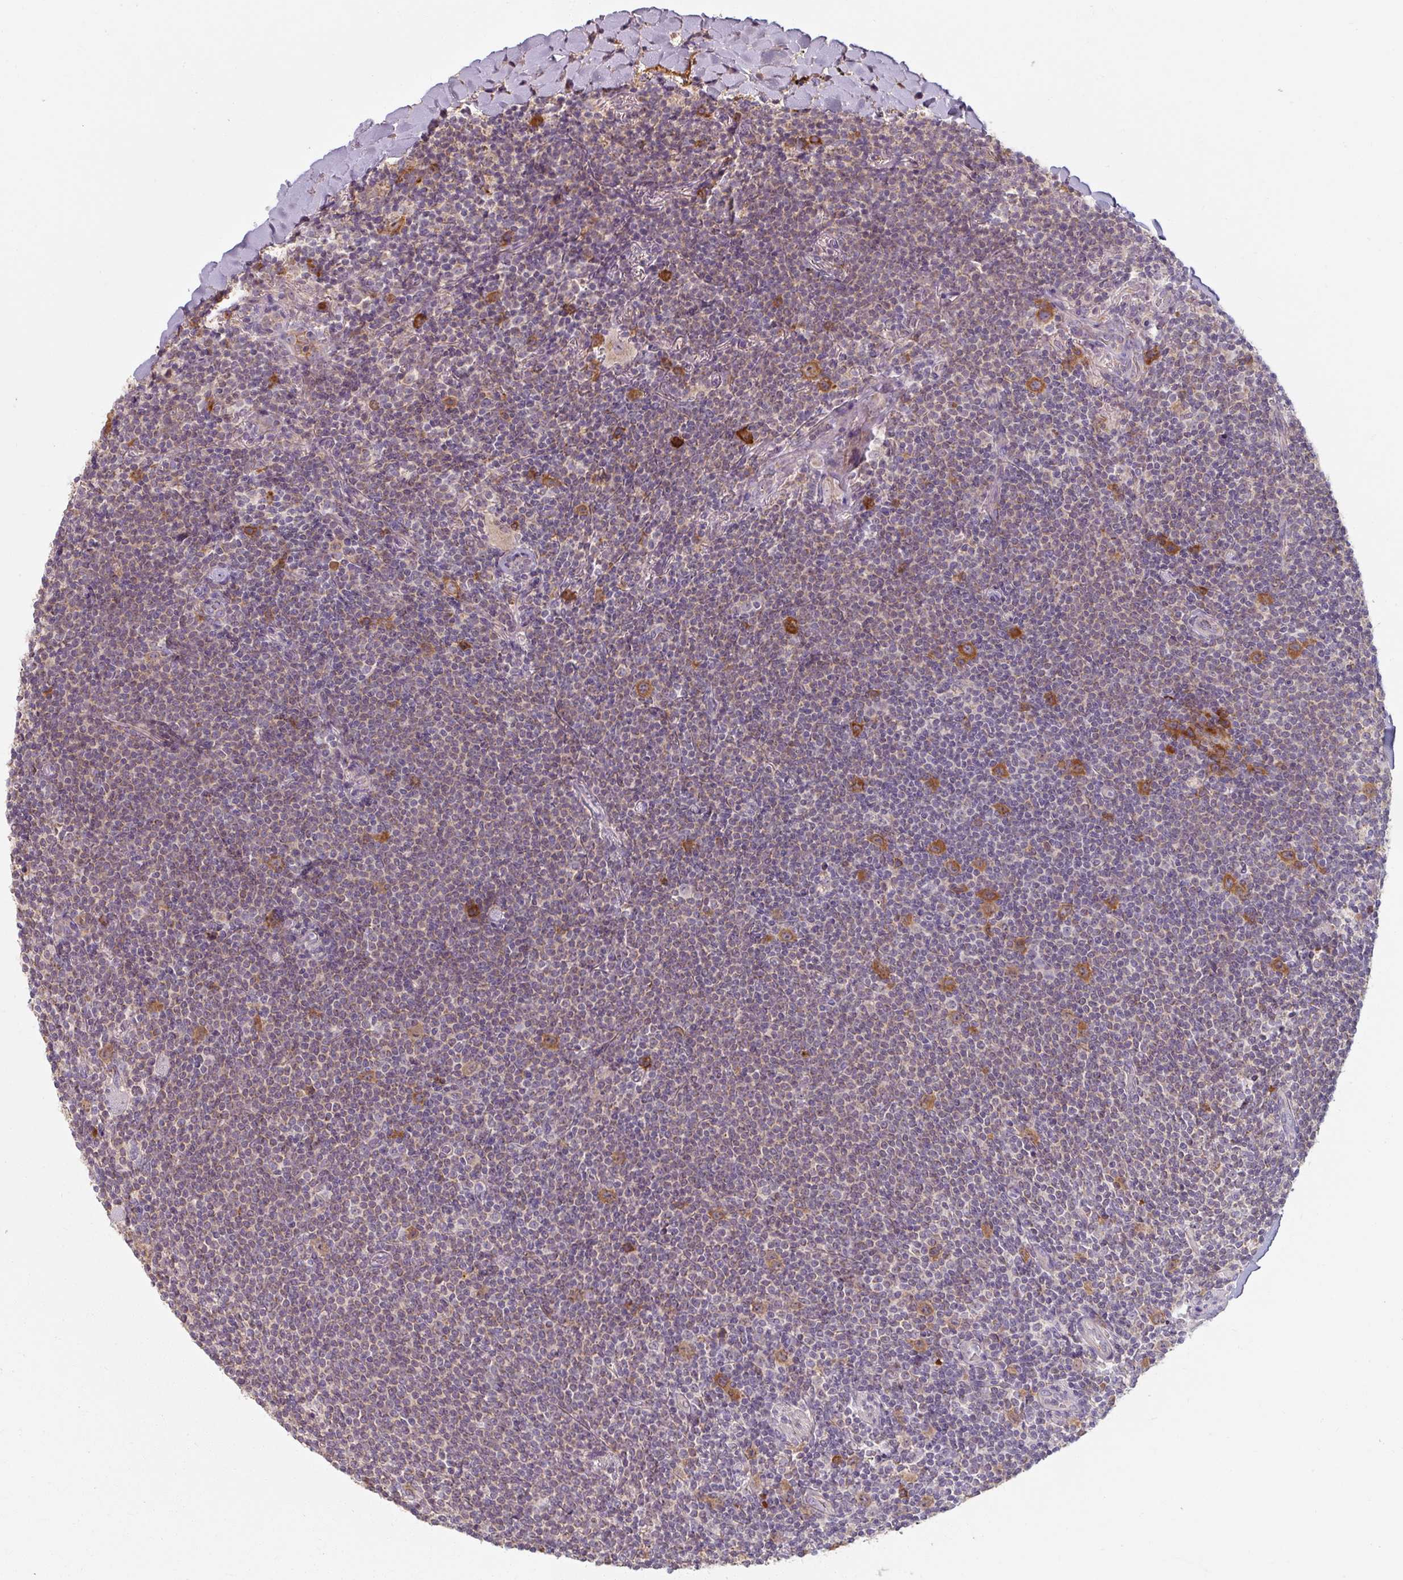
{"staining": {"intensity": "negative", "quantity": "none", "location": "none"}, "tissue": "lymphoma", "cell_type": "Tumor cells", "image_type": "cancer", "snomed": [{"axis": "morphology", "description": "Malignant lymphoma, non-Hodgkin's type, Low grade"}, {"axis": "topography", "description": "Lung"}], "caption": "A high-resolution image shows immunohistochemistry (IHC) staining of low-grade malignant lymphoma, non-Hodgkin's type, which displays no significant staining in tumor cells.", "gene": "TSEN54", "patient": {"sex": "female", "age": 71}}